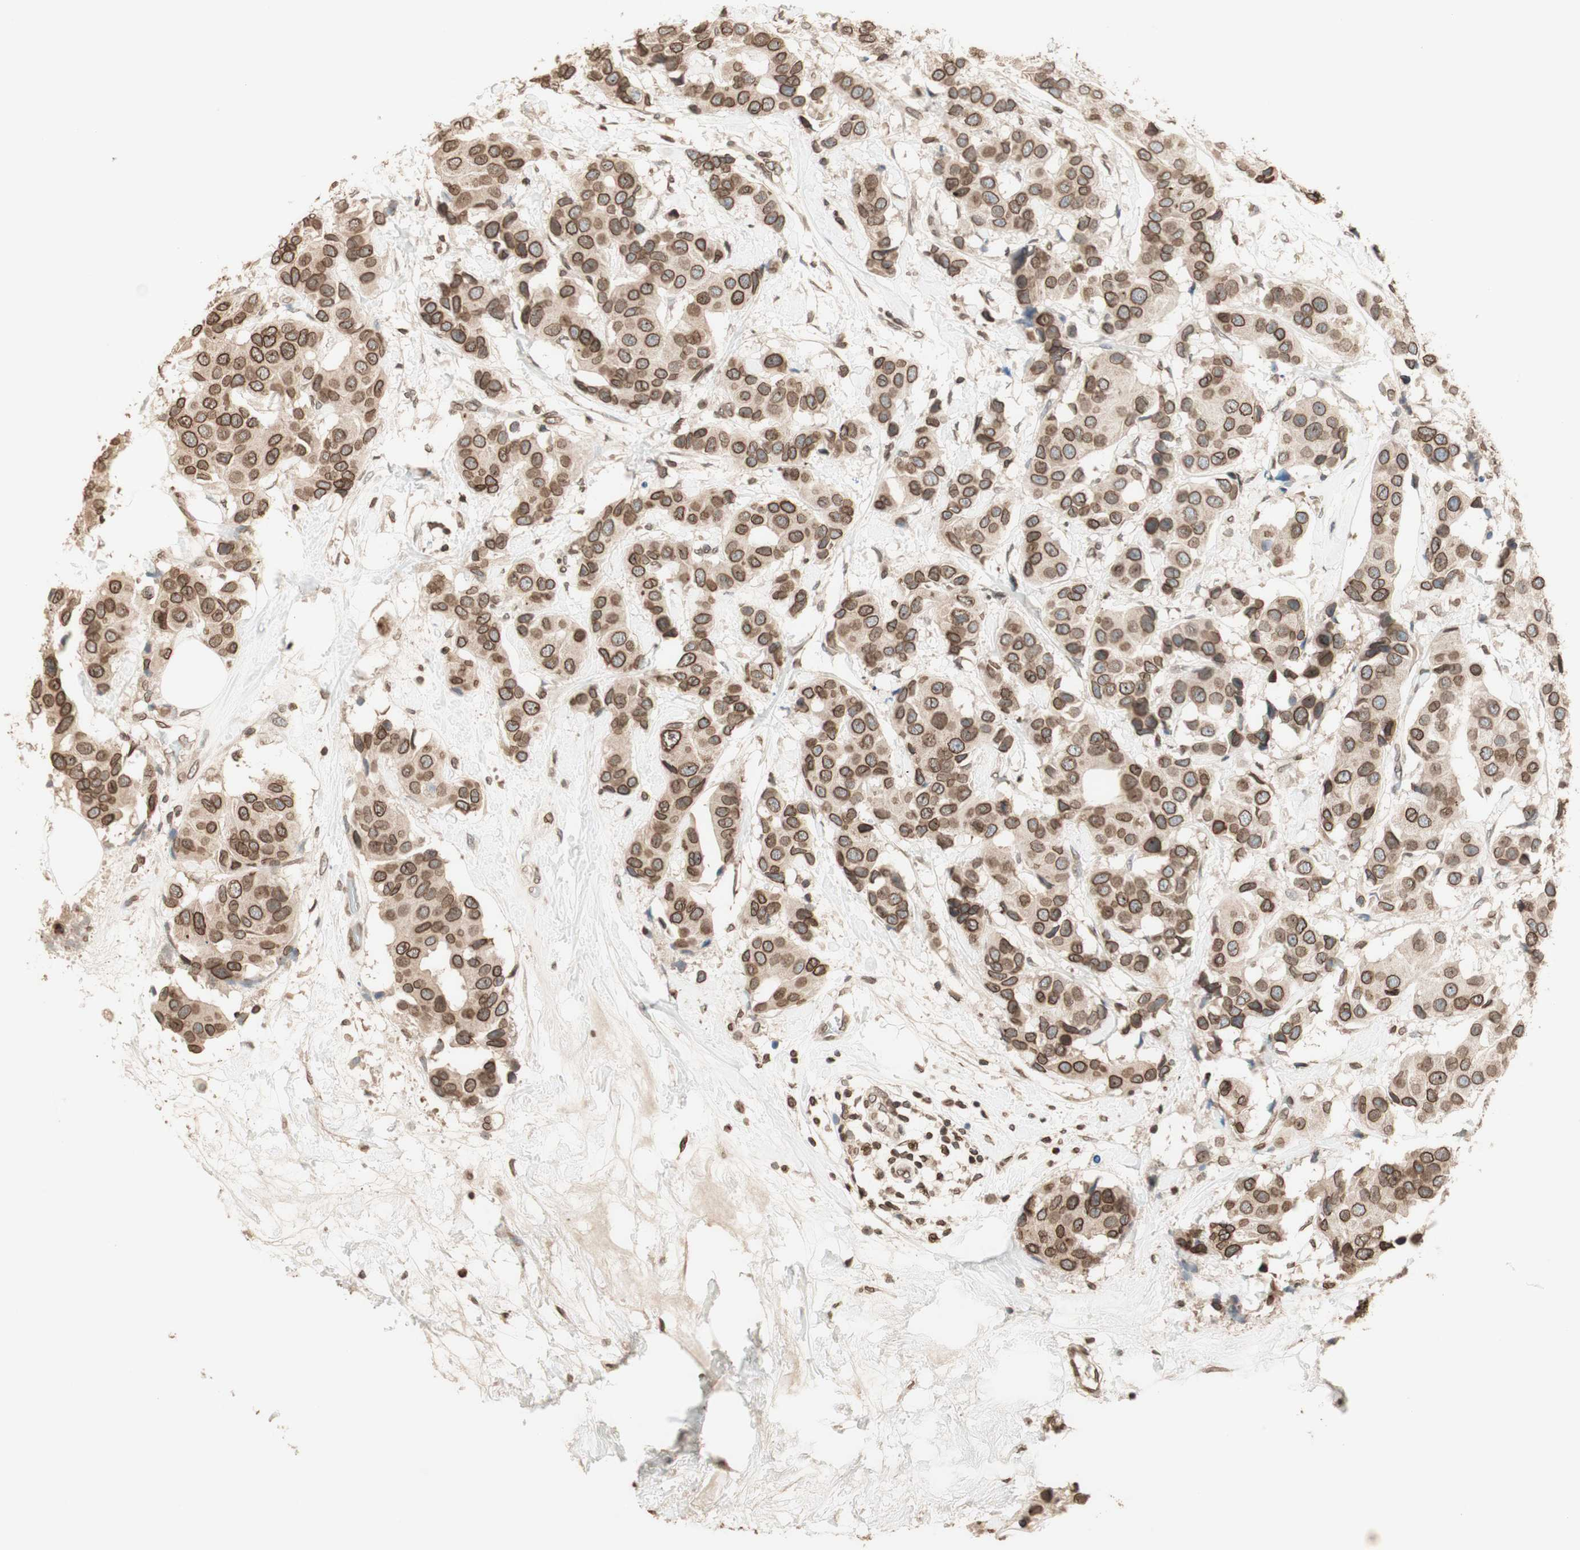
{"staining": {"intensity": "moderate", "quantity": ">75%", "location": "cytoplasmic/membranous,nuclear"}, "tissue": "breast cancer", "cell_type": "Tumor cells", "image_type": "cancer", "snomed": [{"axis": "morphology", "description": "Normal tissue, NOS"}, {"axis": "morphology", "description": "Duct carcinoma"}, {"axis": "topography", "description": "Breast"}], "caption": "This is a photomicrograph of IHC staining of breast cancer (intraductal carcinoma), which shows moderate positivity in the cytoplasmic/membranous and nuclear of tumor cells.", "gene": "TMPO", "patient": {"sex": "female", "age": 39}}